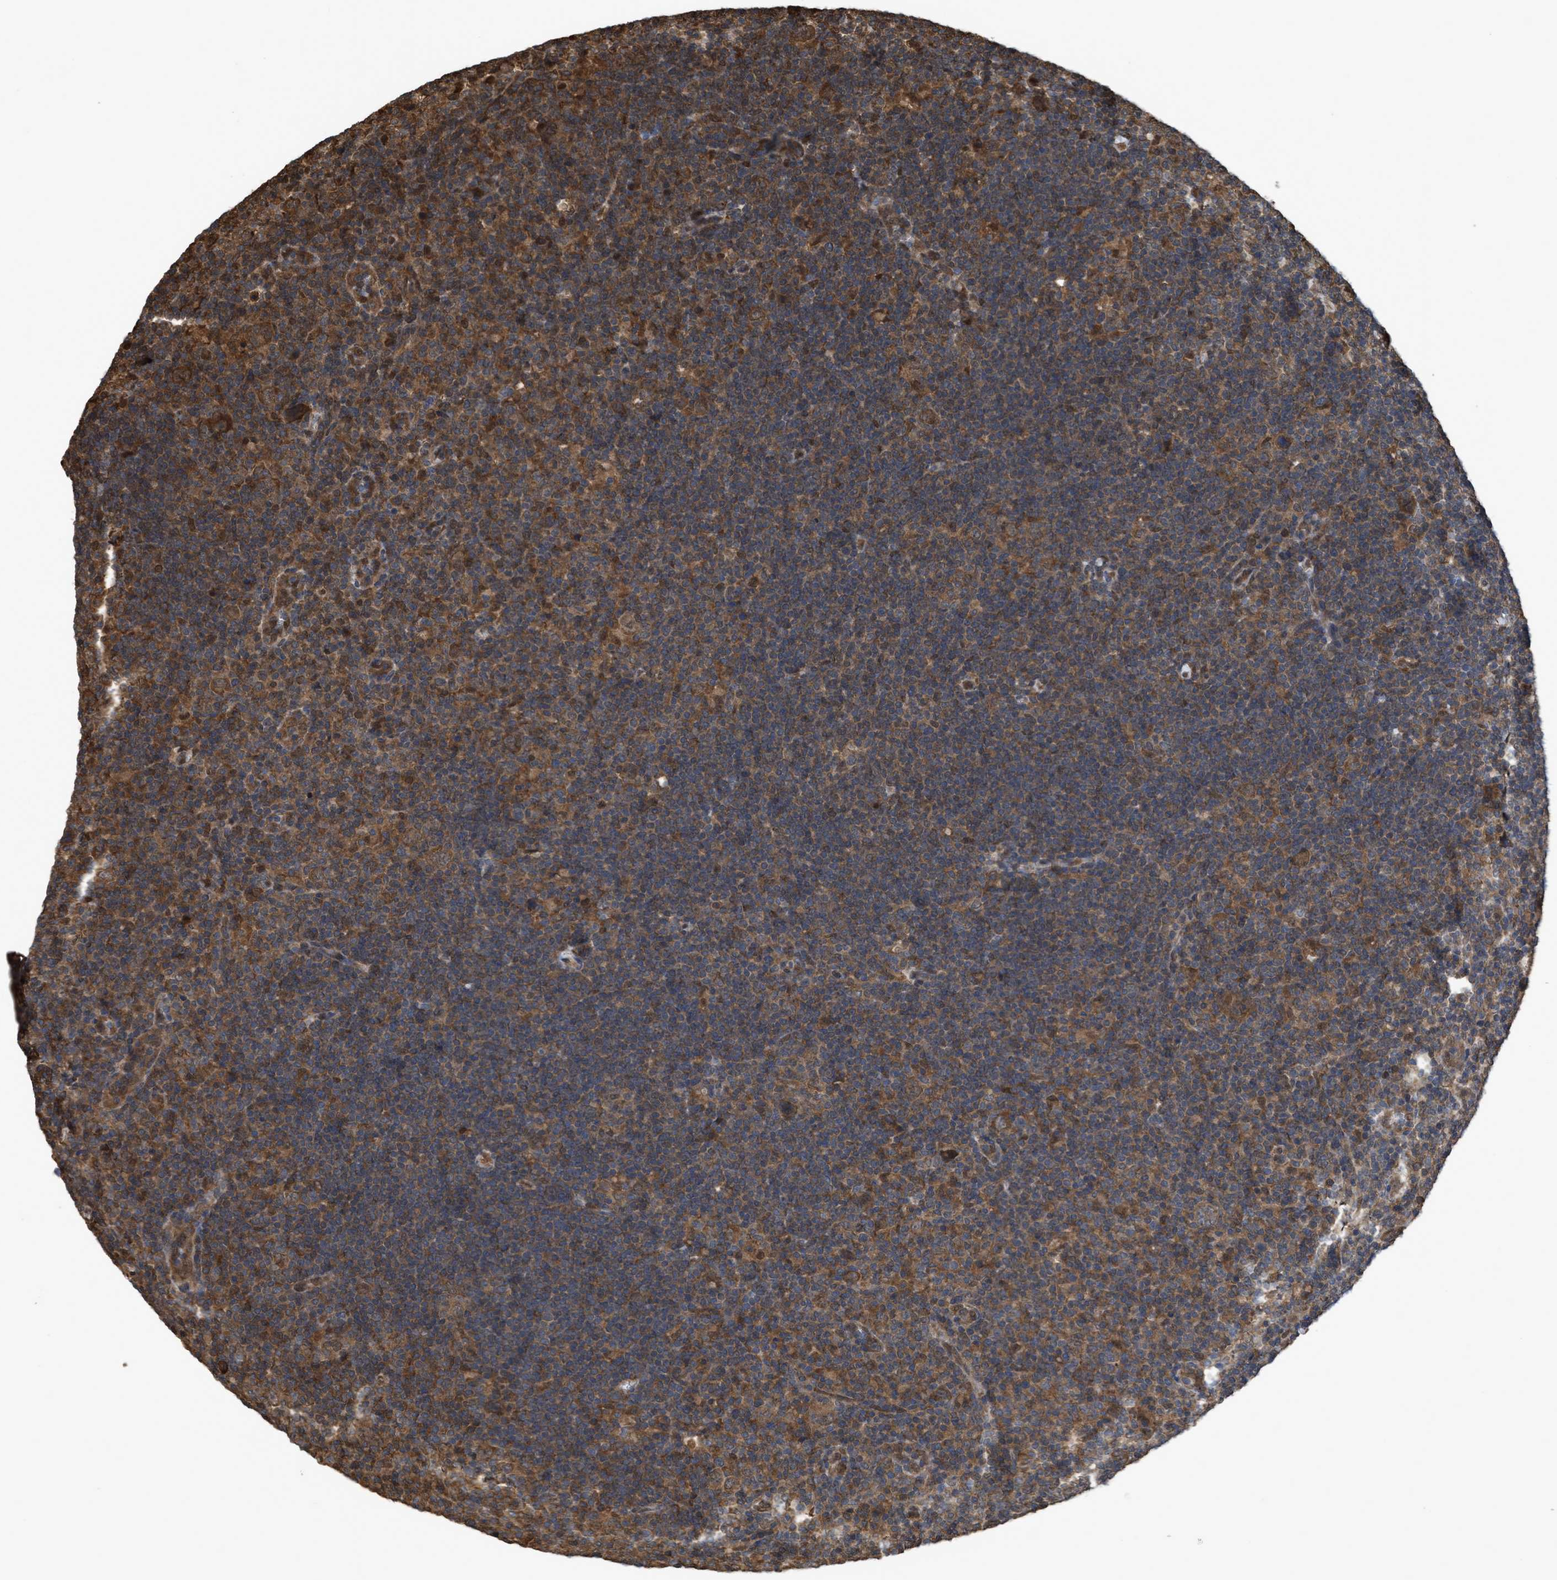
{"staining": {"intensity": "moderate", "quantity": ">75%", "location": "cytoplasmic/membranous"}, "tissue": "lymphoma", "cell_type": "Tumor cells", "image_type": "cancer", "snomed": [{"axis": "morphology", "description": "Hodgkin's disease, NOS"}, {"axis": "topography", "description": "Lymph node"}], "caption": "High-magnification brightfield microscopy of lymphoma stained with DAB (3,3'-diaminobenzidine) (brown) and counterstained with hematoxylin (blue). tumor cells exhibit moderate cytoplasmic/membranous positivity is appreciated in approximately>75% of cells. The staining was performed using DAB, with brown indicating positive protein expression. Nuclei are stained blue with hematoxylin.", "gene": "YWHAG", "patient": {"sex": "female", "age": 57}}